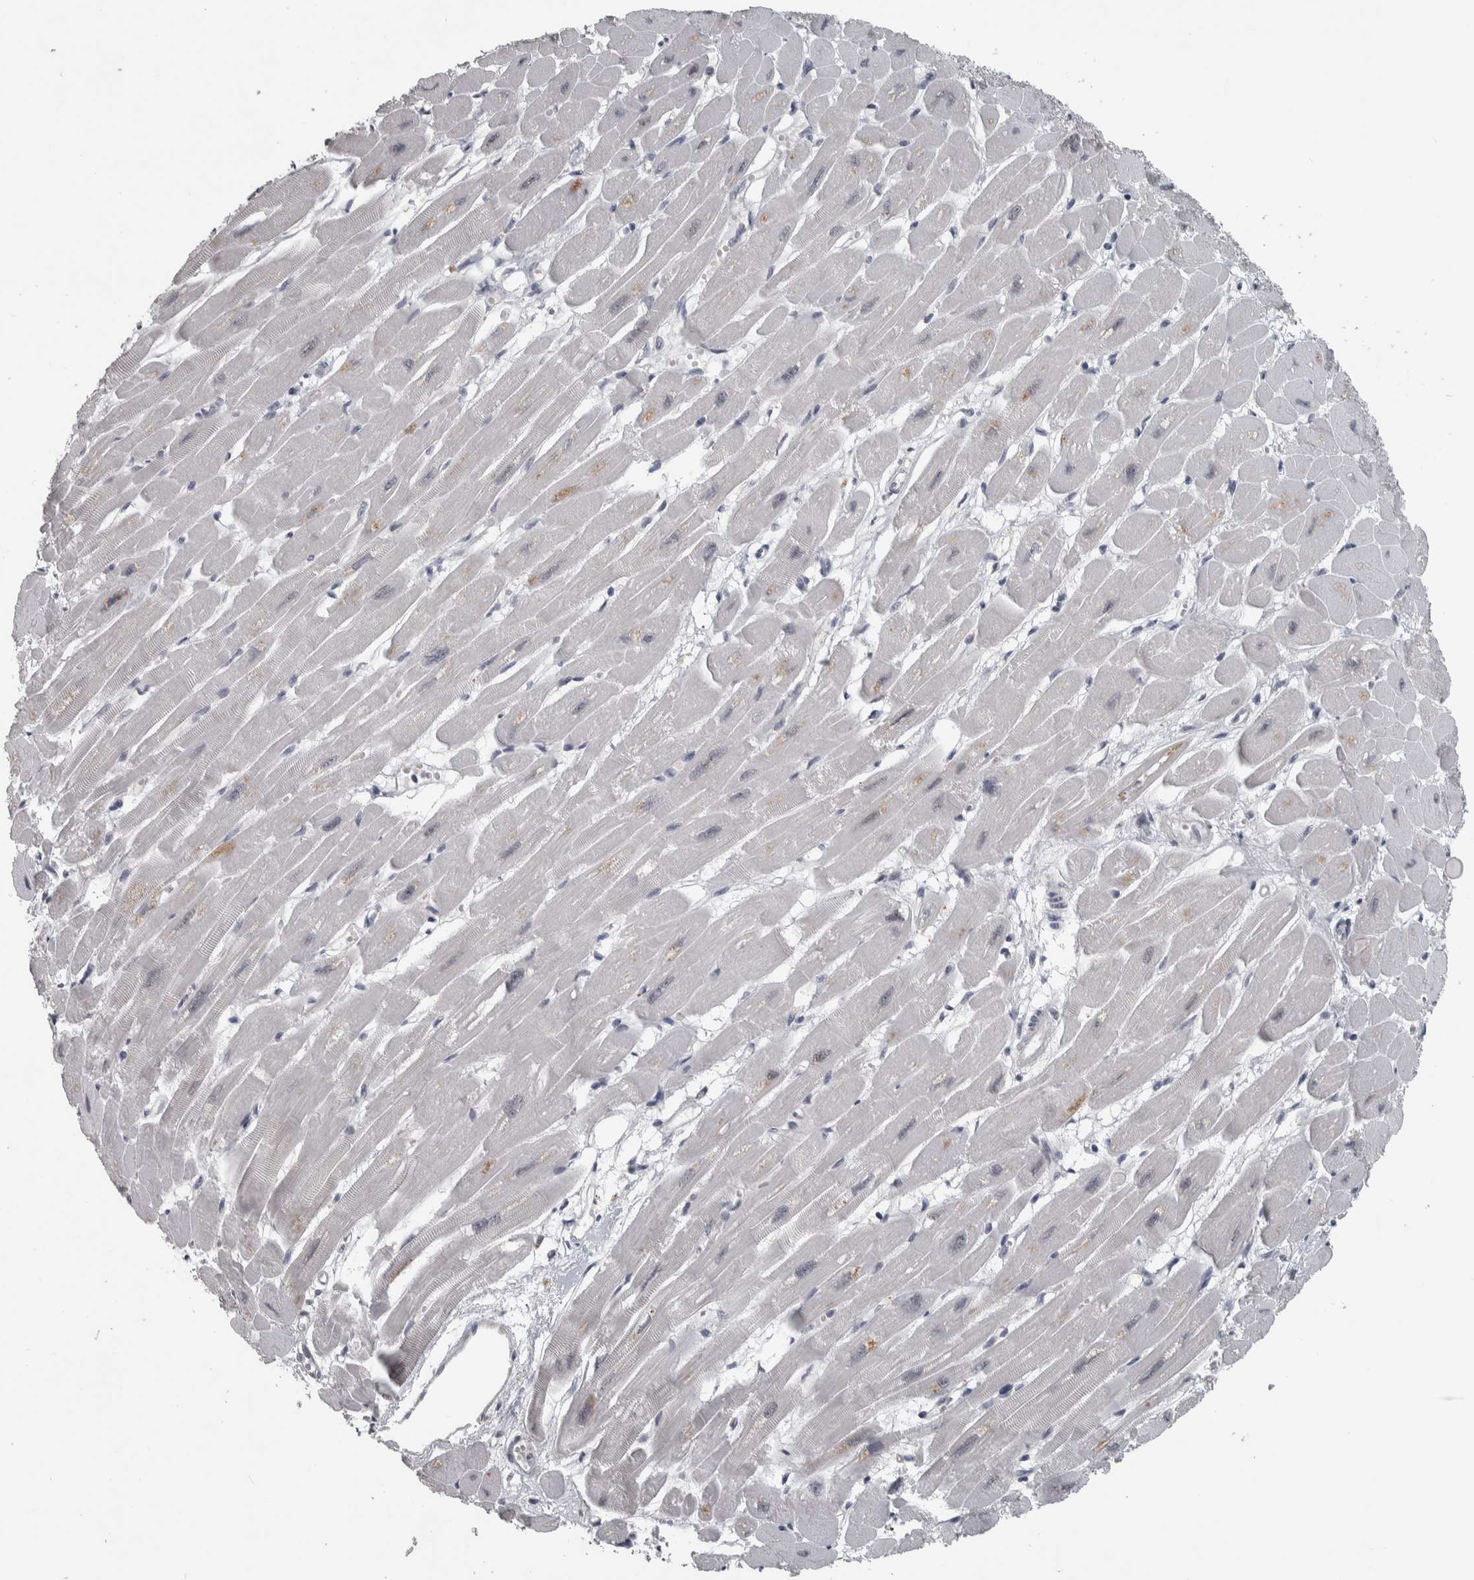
{"staining": {"intensity": "moderate", "quantity": "25%-75%", "location": "nuclear"}, "tissue": "heart muscle", "cell_type": "Cardiomyocytes", "image_type": "normal", "snomed": [{"axis": "morphology", "description": "Normal tissue, NOS"}, {"axis": "topography", "description": "Heart"}], "caption": "This image reveals unremarkable heart muscle stained with immunohistochemistry to label a protein in brown. The nuclear of cardiomyocytes show moderate positivity for the protein. Nuclei are counter-stained blue.", "gene": "DDX42", "patient": {"sex": "female", "age": 54}}